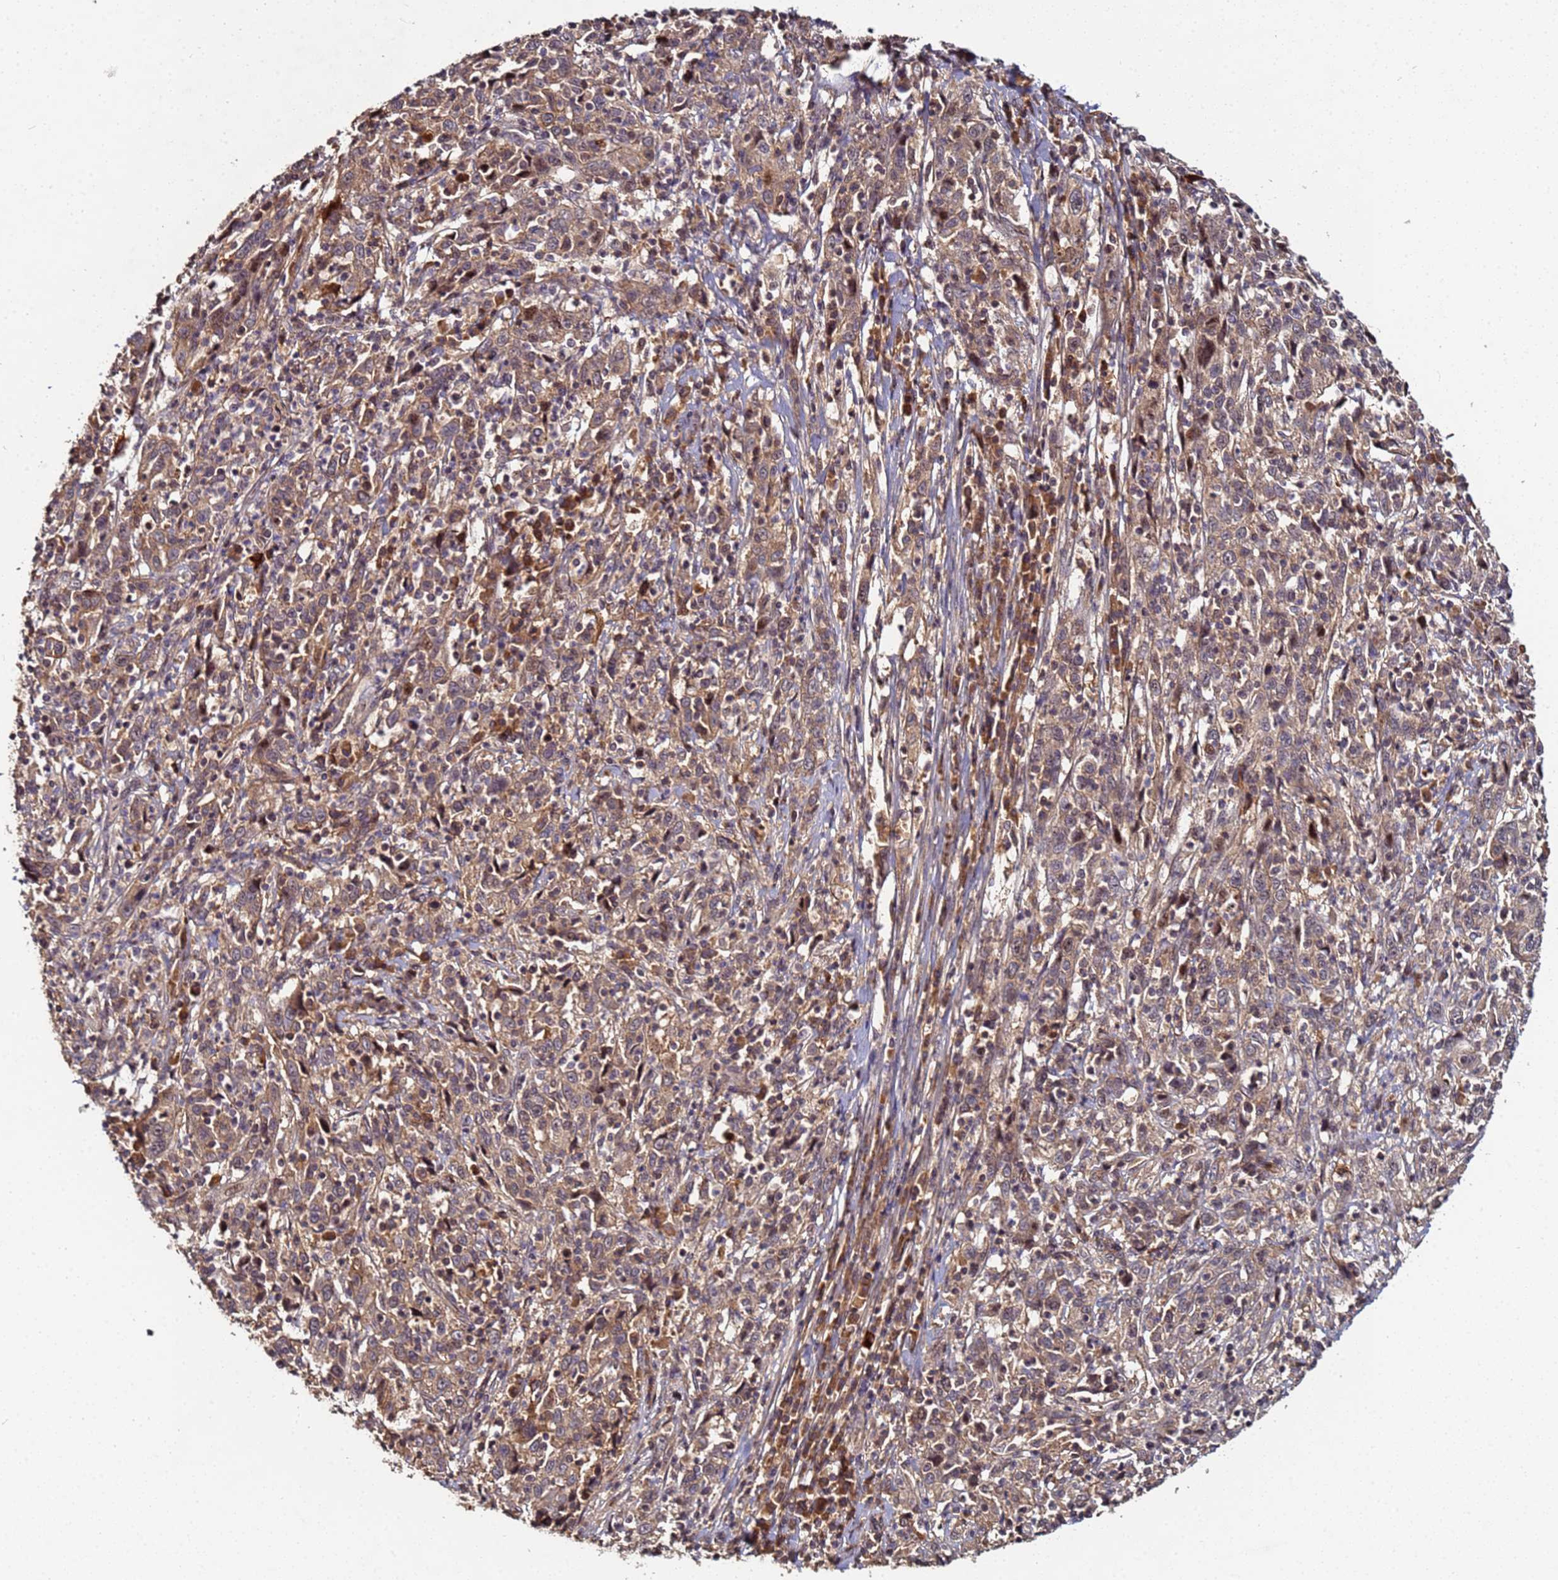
{"staining": {"intensity": "moderate", "quantity": ">75%", "location": "cytoplasmic/membranous,nuclear"}, "tissue": "cervical cancer", "cell_type": "Tumor cells", "image_type": "cancer", "snomed": [{"axis": "morphology", "description": "Squamous cell carcinoma, NOS"}, {"axis": "topography", "description": "Cervix"}], "caption": "A brown stain shows moderate cytoplasmic/membranous and nuclear staining of a protein in human cervical squamous cell carcinoma tumor cells. Using DAB (brown) and hematoxylin (blue) stains, captured at high magnification using brightfield microscopy.", "gene": "OSER1", "patient": {"sex": "female", "age": 46}}